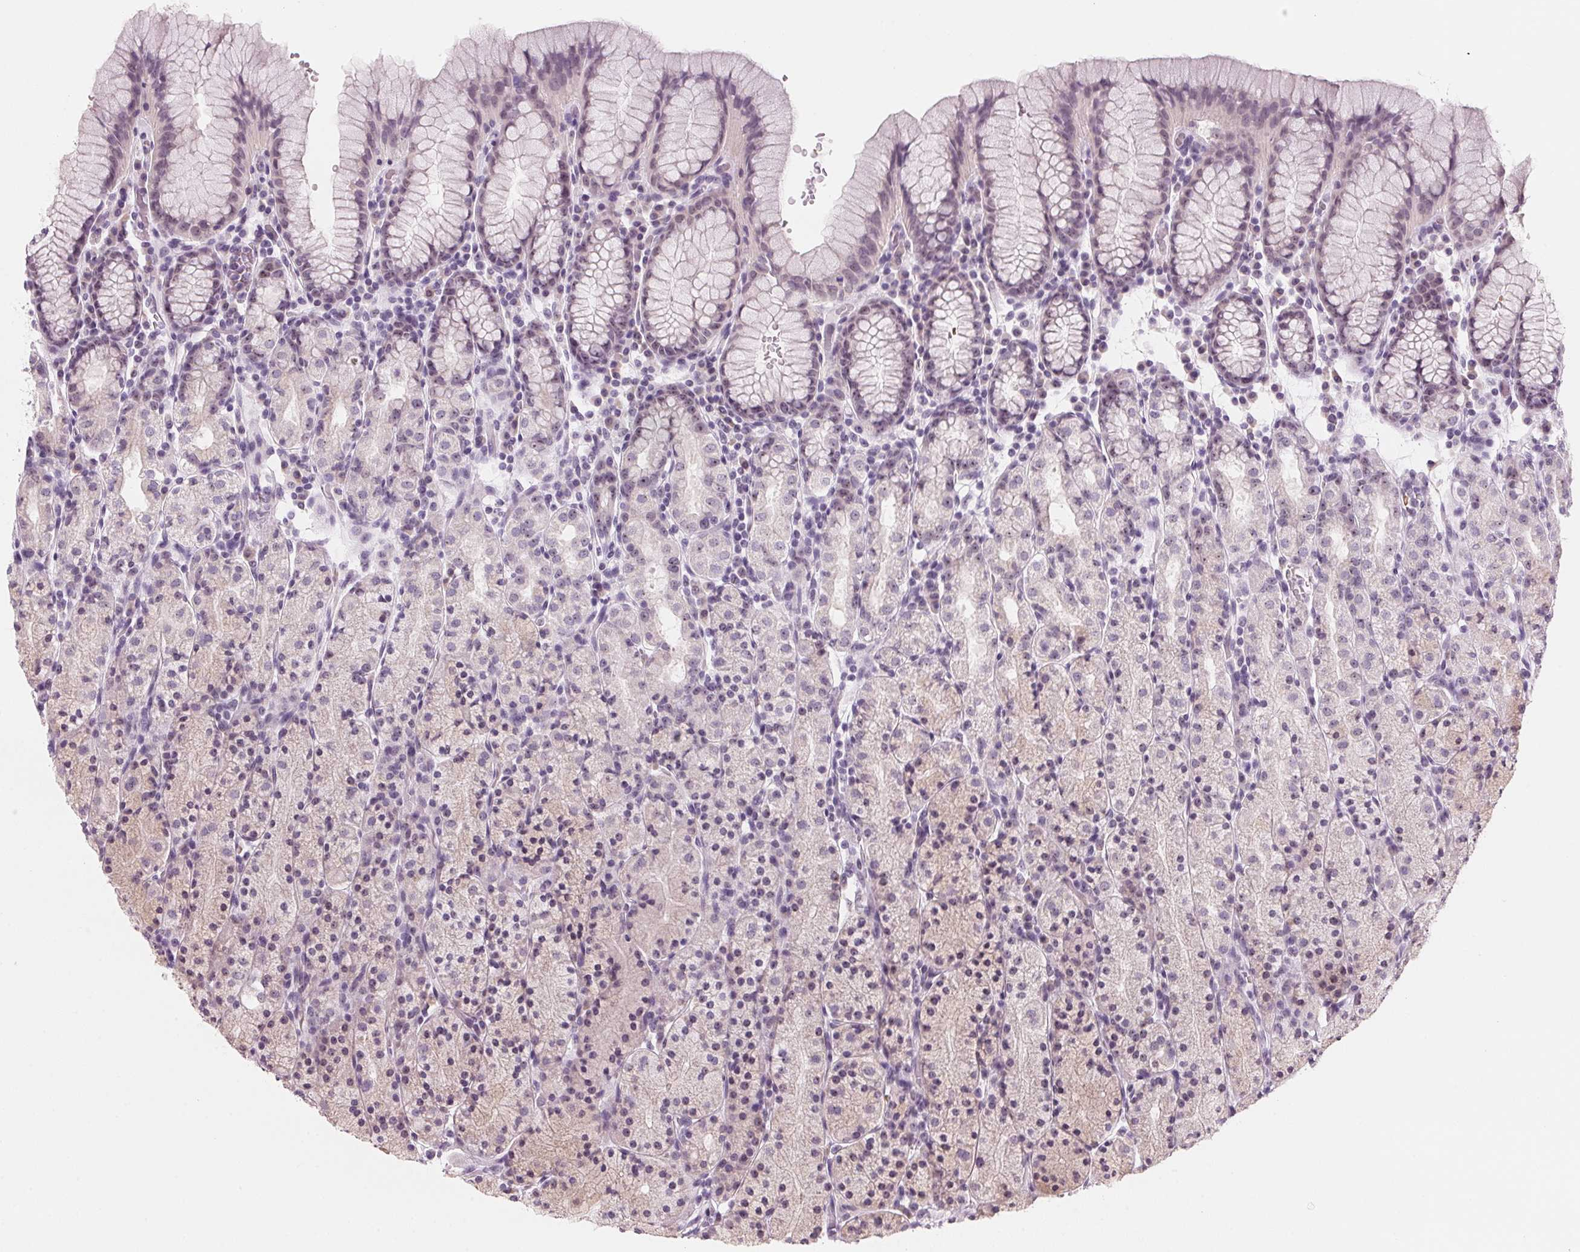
{"staining": {"intensity": "moderate", "quantity": "25%-75%", "location": "cytoplasmic/membranous,nuclear"}, "tissue": "stomach", "cell_type": "Glandular cells", "image_type": "normal", "snomed": [{"axis": "morphology", "description": "Normal tissue, NOS"}, {"axis": "topography", "description": "Stomach, upper"}, {"axis": "topography", "description": "Stomach"}], "caption": "The photomicrograph shows immunohistochemical staining of normal stomach. There is moderate cytoplasmic/membranous,nuclear staining is seen in about 25%-75% of glandular cells. (IHC, brightfield microscopy, high magnification).", "gene": "DNTTIP2", "patient": {"sex": "male", "age": 62}}